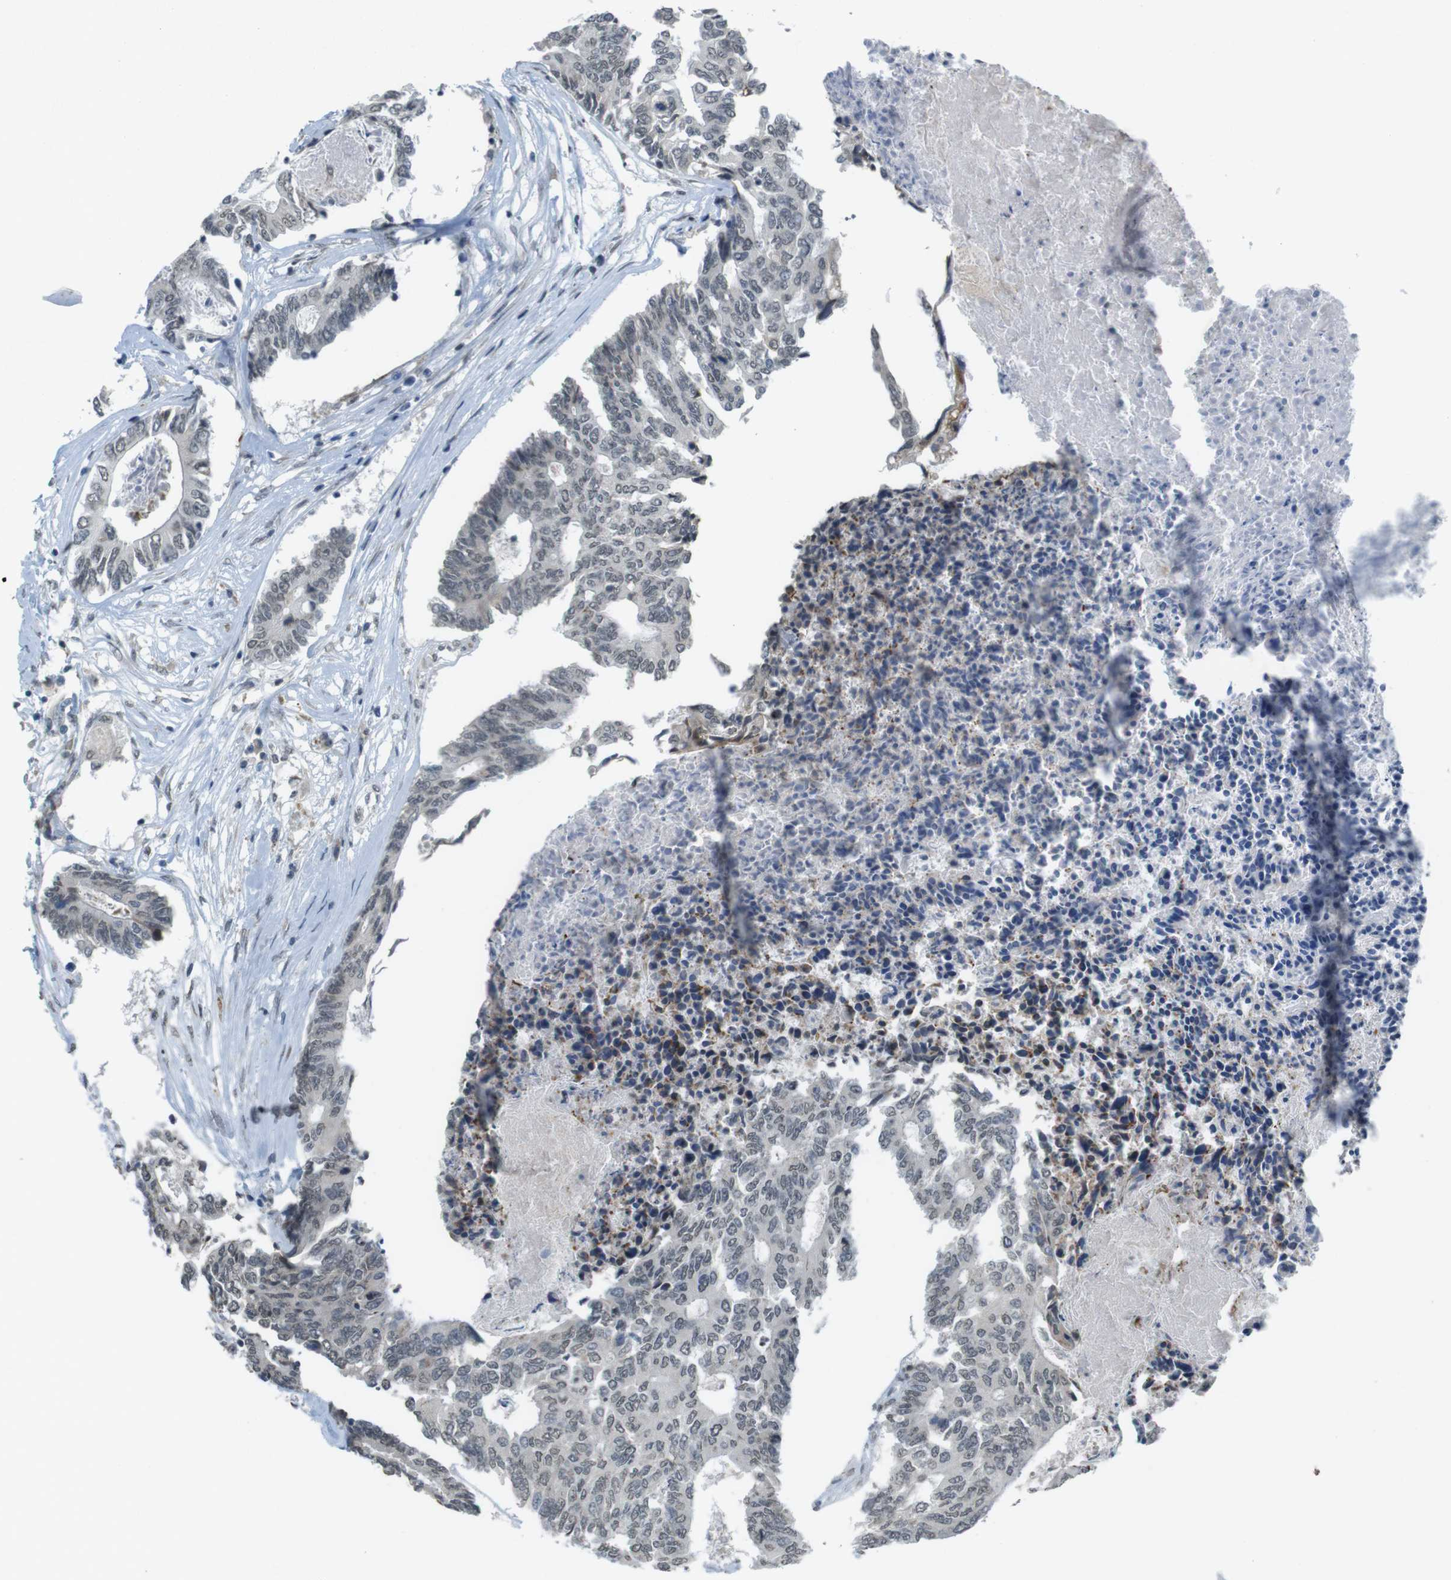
{"staining": {"intensity": "negative", "quantity": "none", "location": "none"}, "tissue": "colorectal cancer", "cell_type": "Tumor cells", "image_type": "cancer", "snomed": [{"axis": "morphology", "description": "Adenocarcinoma, NOS"}, {"axis": "topography", "description": "Rectum"}], "caption": "An immunohistochemistry micrograph of colorectal cancer (adenocarcinoma) is shown. There is no staining in tumor cells of colorectal cancer (adenocarcinoma).", "gene": "FZD10", "patient": {"sex": "male", "age": 63}}